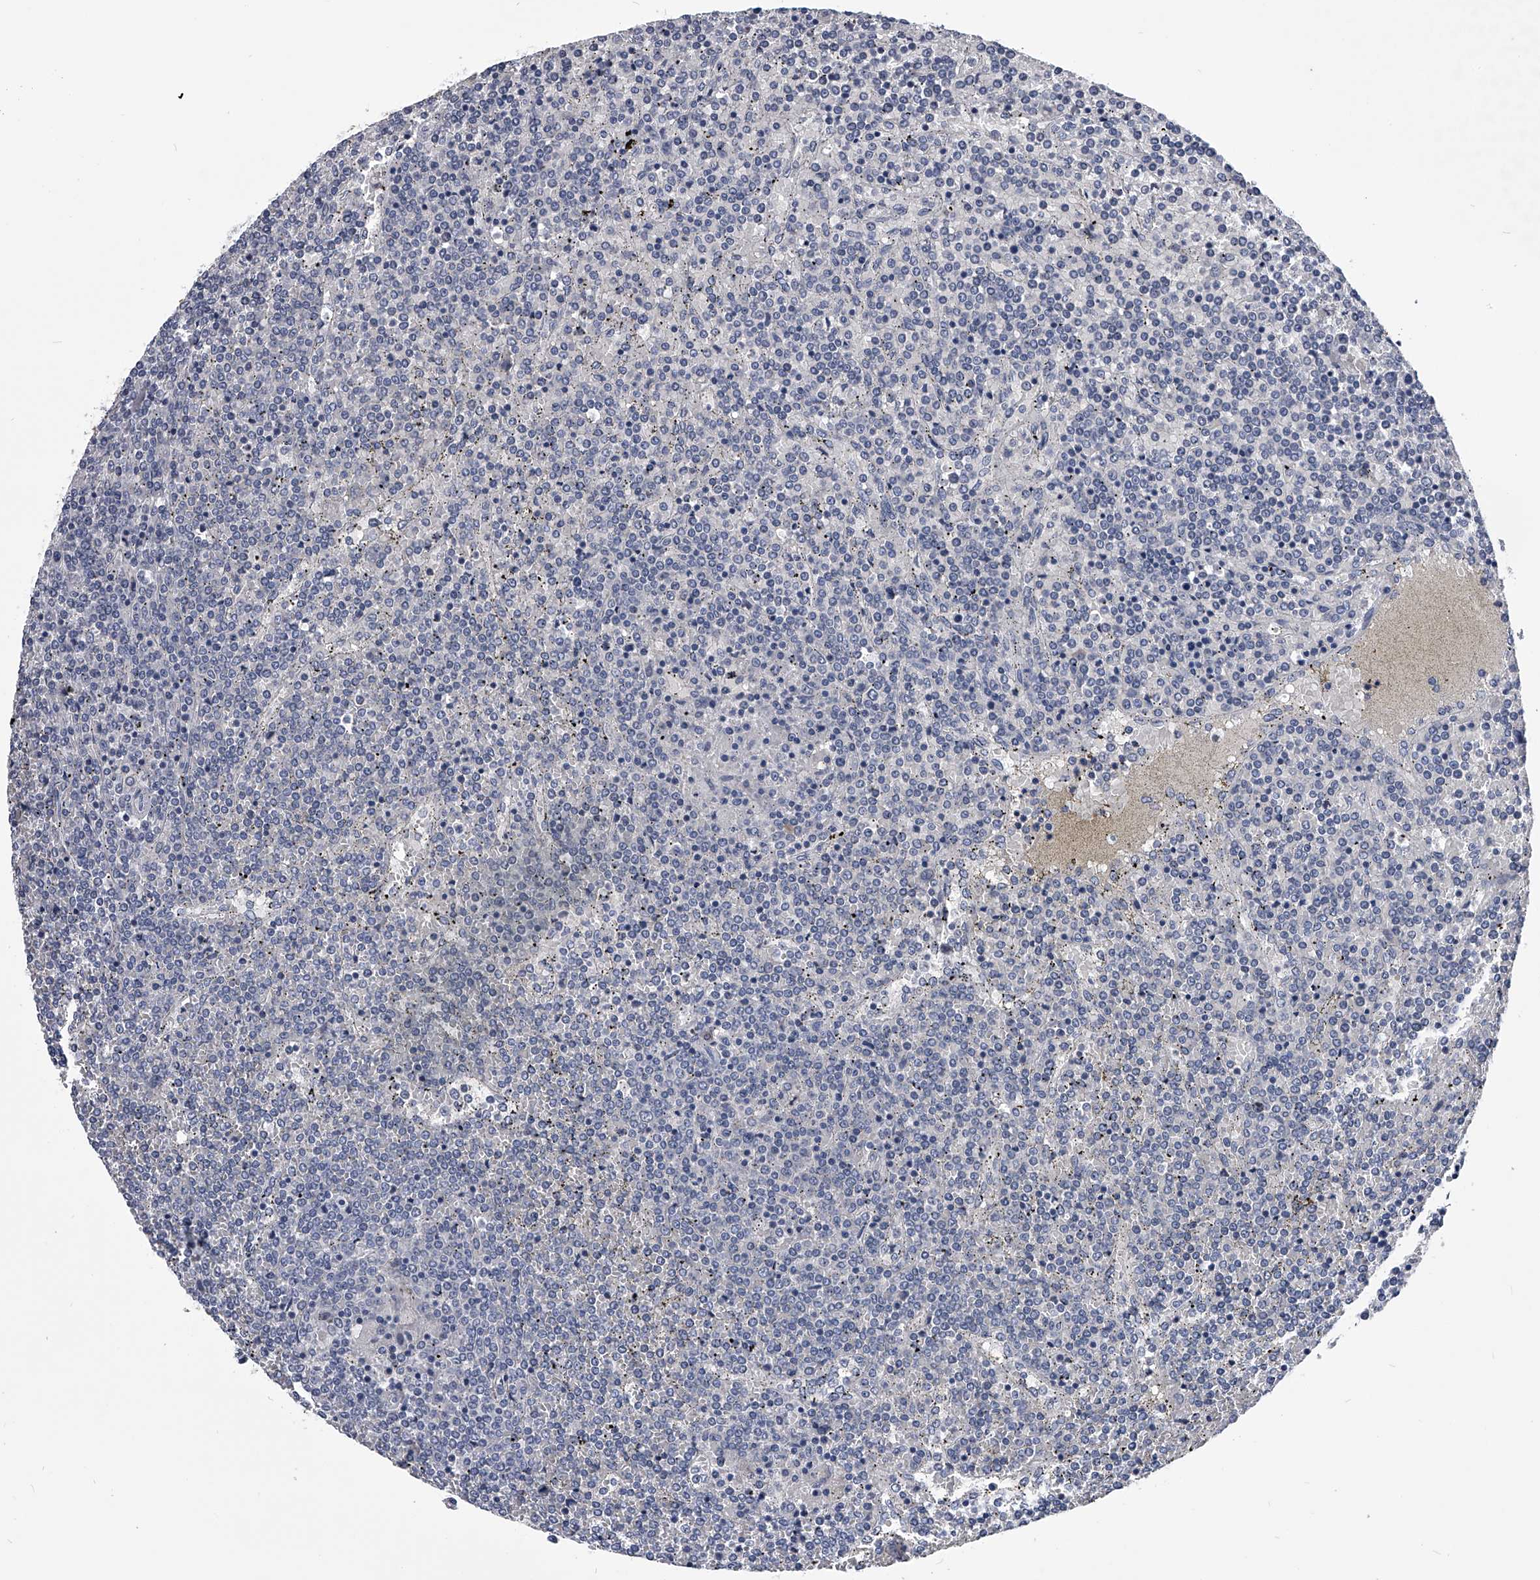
{"staining": {"intensity": "negative", "quantity": "none", "location": "none"}, "tissue": "lymphoma", "cell_type": "Tumor cells", "image_type": "cancer", "snomed": [{"axis": "morphology", "description": "Malignant lymphoma, non-Hodgkin's type, Low grade"}, {"axis": "topography", "description": "Spleen"}], "caption": "Immunohistochemical staining of lymphoma displays no significant positivity in tumor cells. Brightfield microscopy of immunohistochemistry (IHC) stained with DAB (3,3'-diaminobenzidine) (brown) and hematoxylin (blue), captured at high magnification.", "gene": "OAT", "patient": {"sex": "female", "age": 19}}